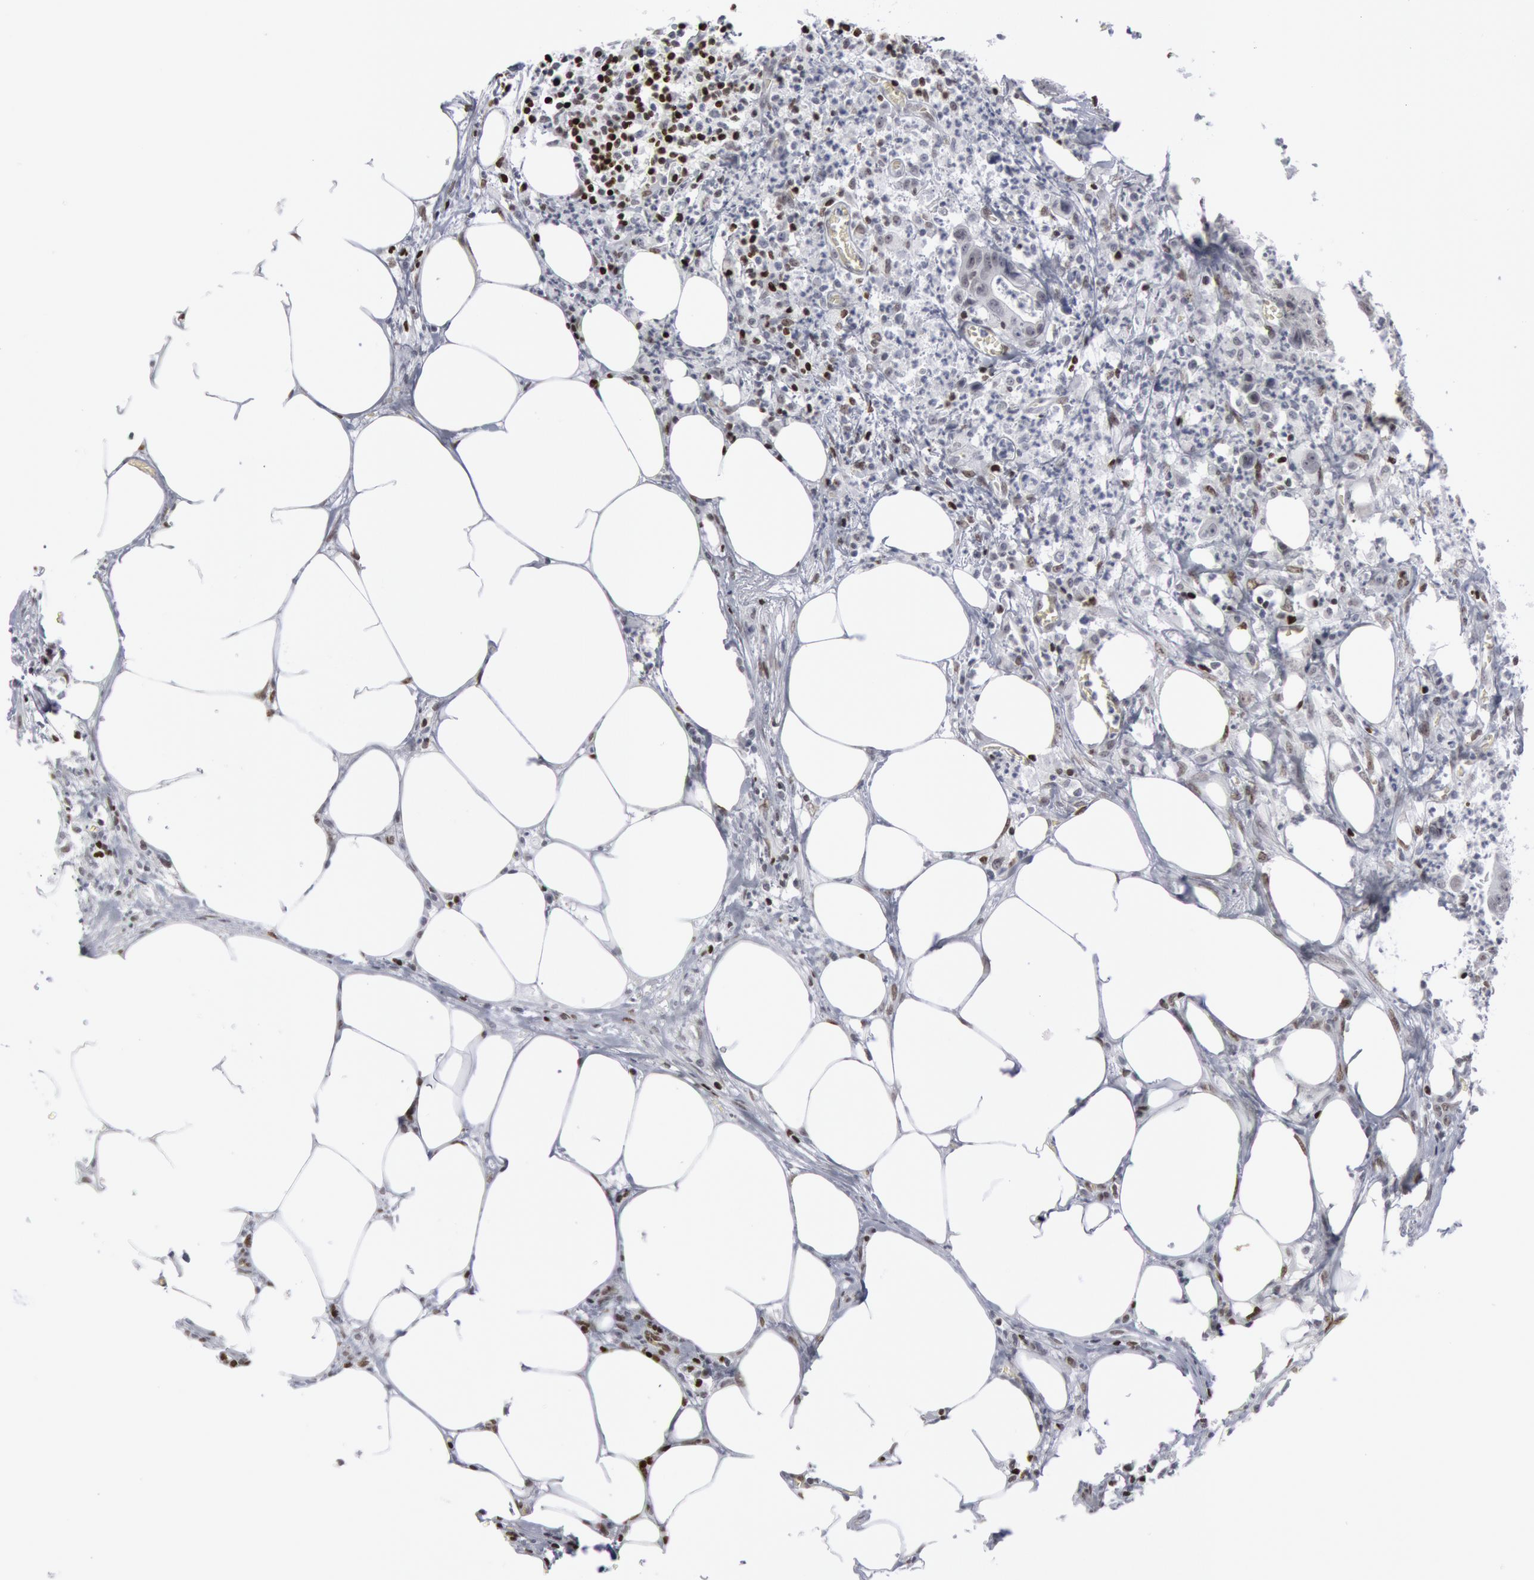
{"staining": {"intensity": "negative", "quantity": "none", "location": "none"}, "tissue": "colorectal cancer", "cell_type": "Tumor cells", "image_type": "cancer", "snomed": [{"axis": "morphology", "description": "Adenocarcinoma, NOS"}, {"axis": "topography", "description": "Colon"}], "caption": "A histopathology image of adenocarcinoma (colorectal) stained for a protein shows no brown staining in tumor cells.", "gene": "MECP2", "patient": {"sex": "male", "age": 55}}